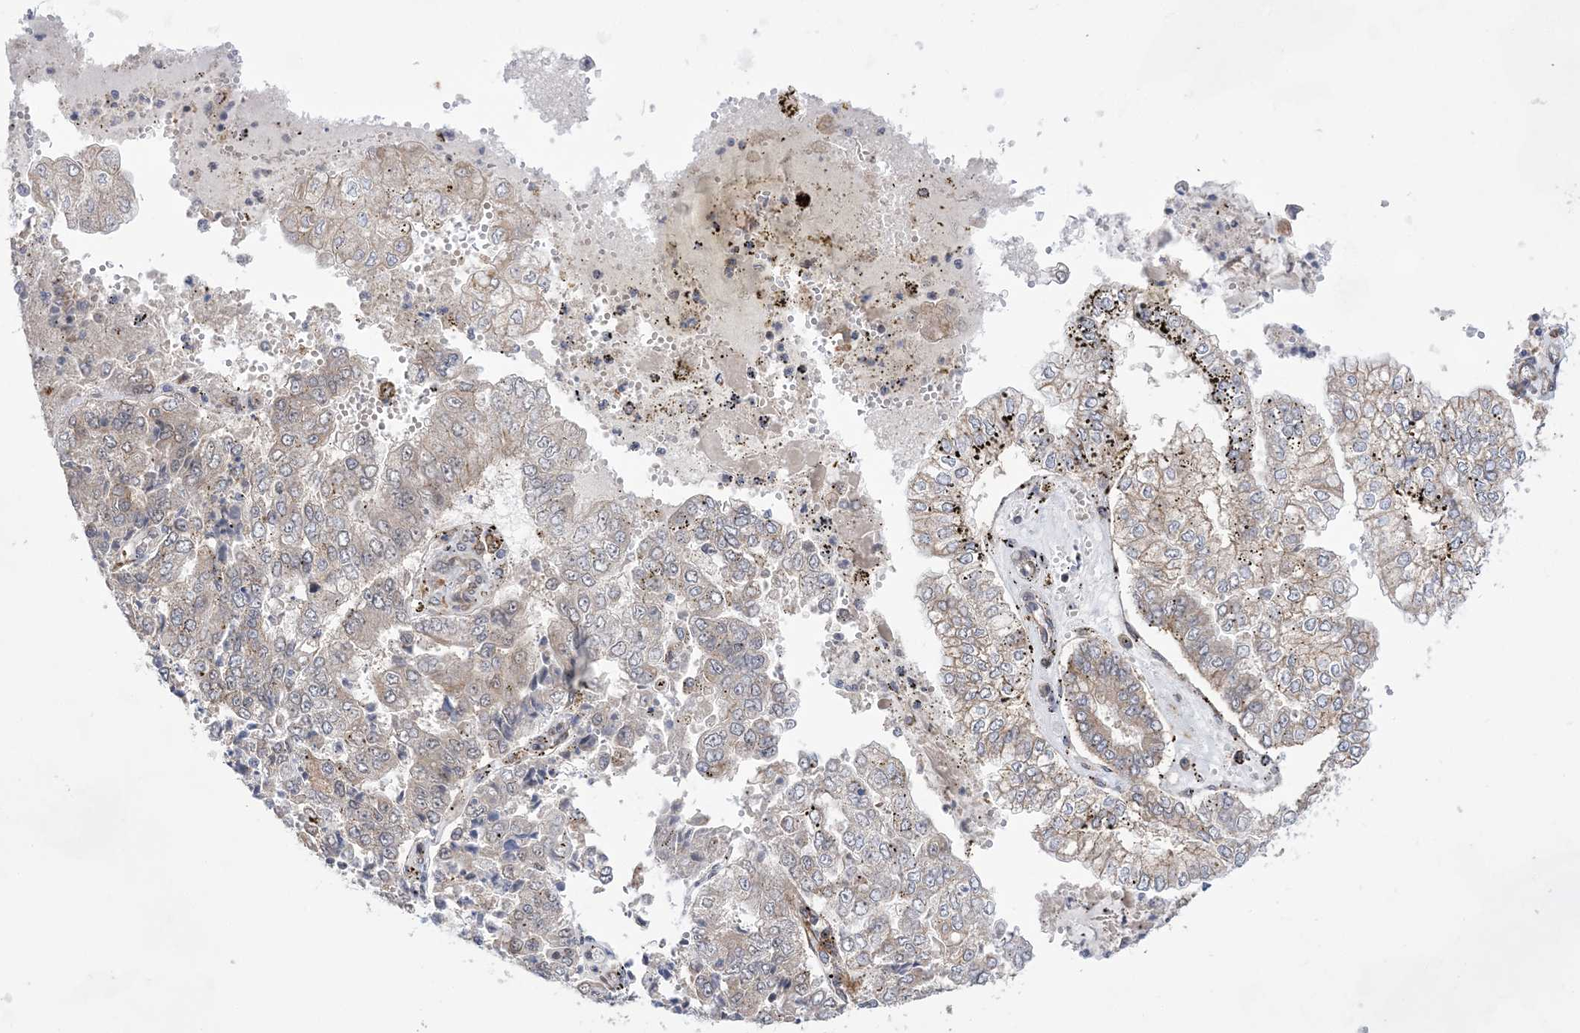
{"staining": {"intensity": "moderate", "quantity": "25%-75%", "location": "cytoplasmic/membranous"}, "tissue": "stomach cancer", "cell_type": "Tumor cells", "image_type": "cancer", "snomed": [{"axis": "morphology", "description": "Adenocarcinoma, NOS"}, {"axis": "topography", "description": "Stomach"}], "caption": "DAB (3,3'-diaminobenzidine) immunohistochemical staining of adenocarcinoma (stomach) shows moderate cytoplasmic/membranous protein staining in about 25%-75% of tumor cells.", "gene": "ANAPC15", "patient": {"sex": "male", "age": 76}}